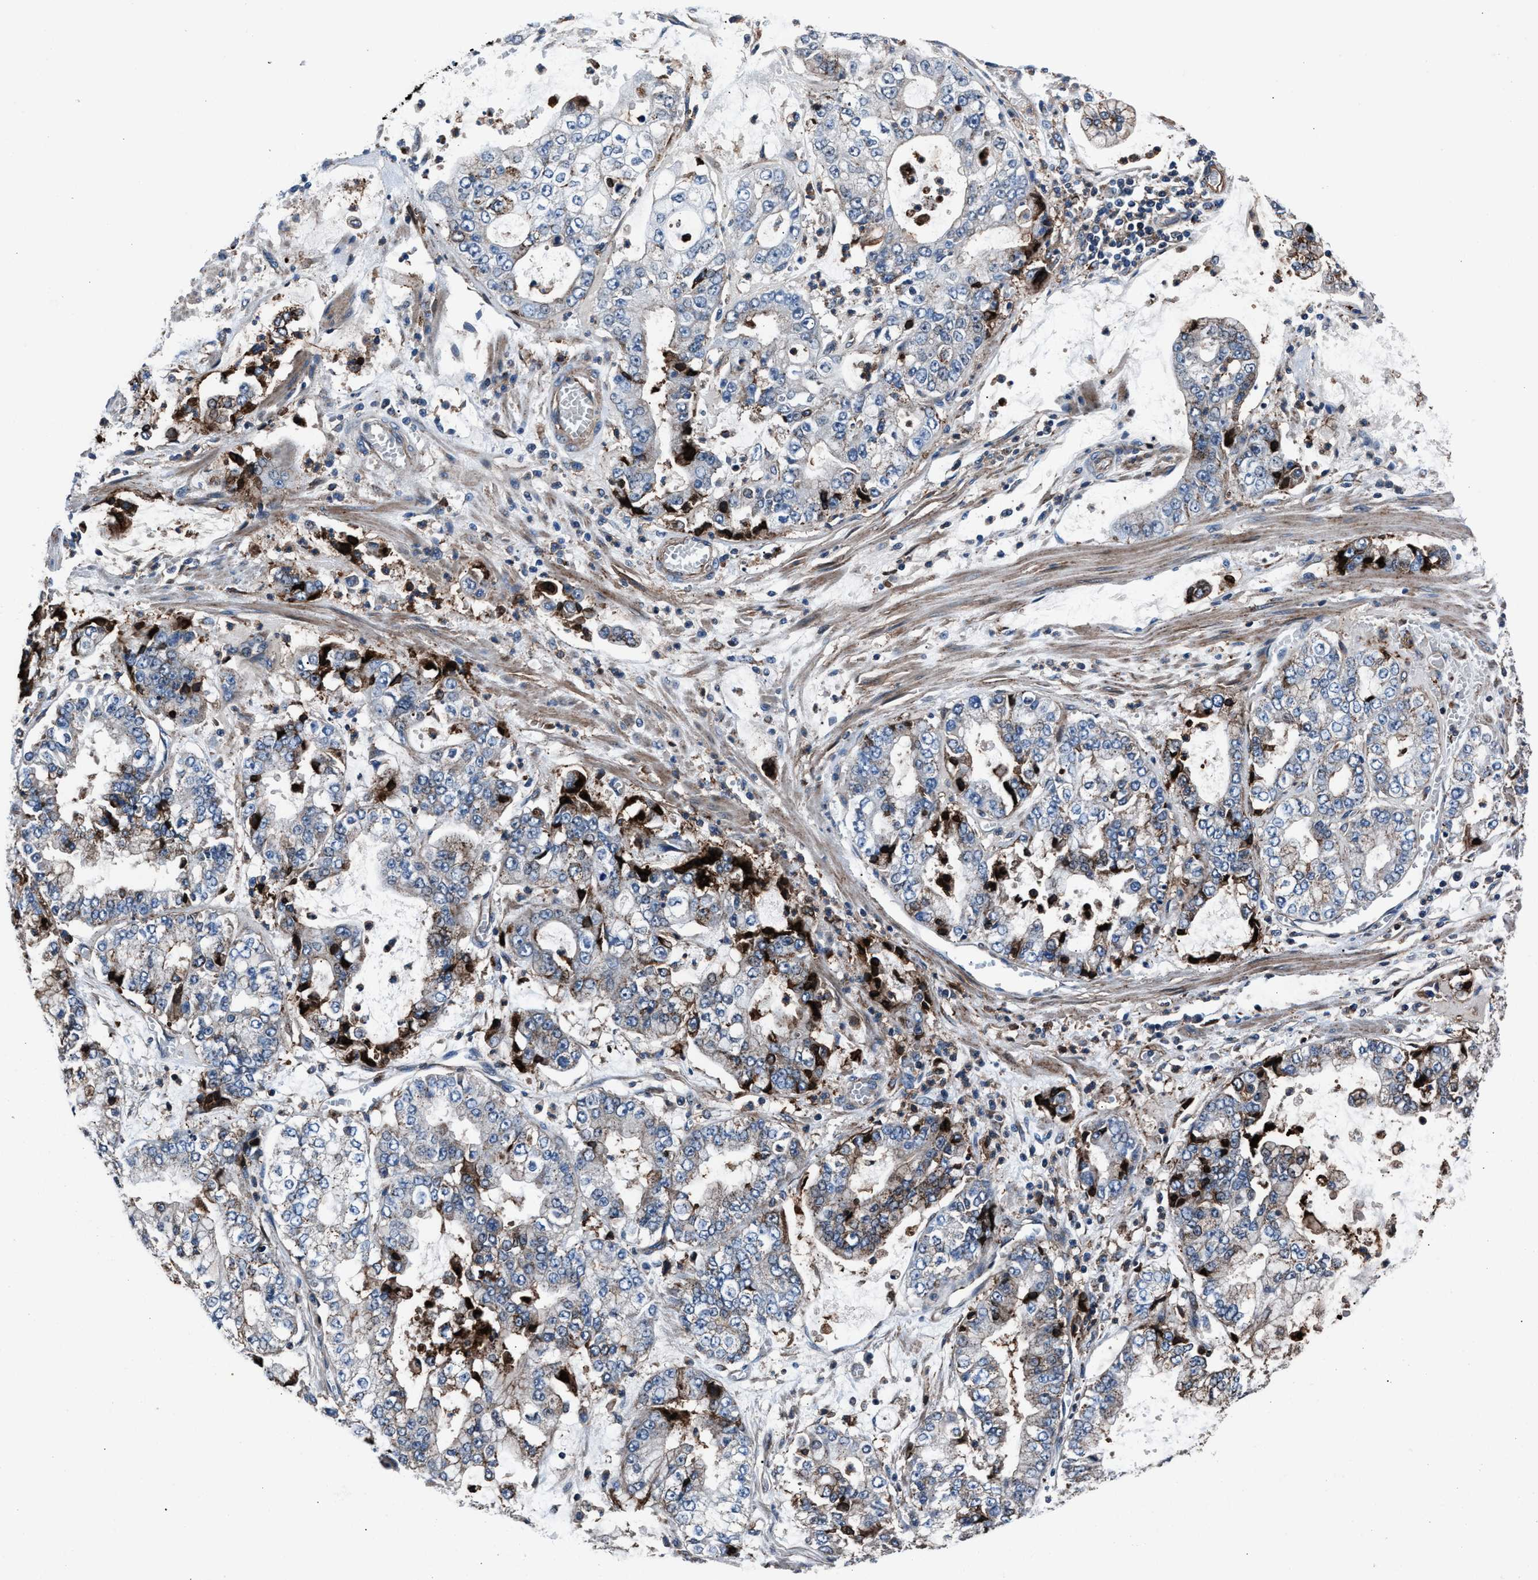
{"staining": {"intensity": "strong", "quantity": "<25%", "location": "cytoplasmic/membranous"}, "tissue": "stomach cancer", "cell_type": "Tumor cells", "image_type": "cancer", "snomed": [{"axis": "morphology", "description": "Adenocarcinoma, NOS"}, {"axis": "topography", "description": "Stomach"}], "caption": "Immunohistochemistry image of neoplastic tissue: stomach adenocarcinoma stained using IHC displays medium levels of strong protein expression localized specifically in the cytoplasmic/membranous of tumor cells, appearing as a cytoplasmic/membranous brown color.", "gene": "MFSD11", "patient": {"sex": "male", "age": 76}}